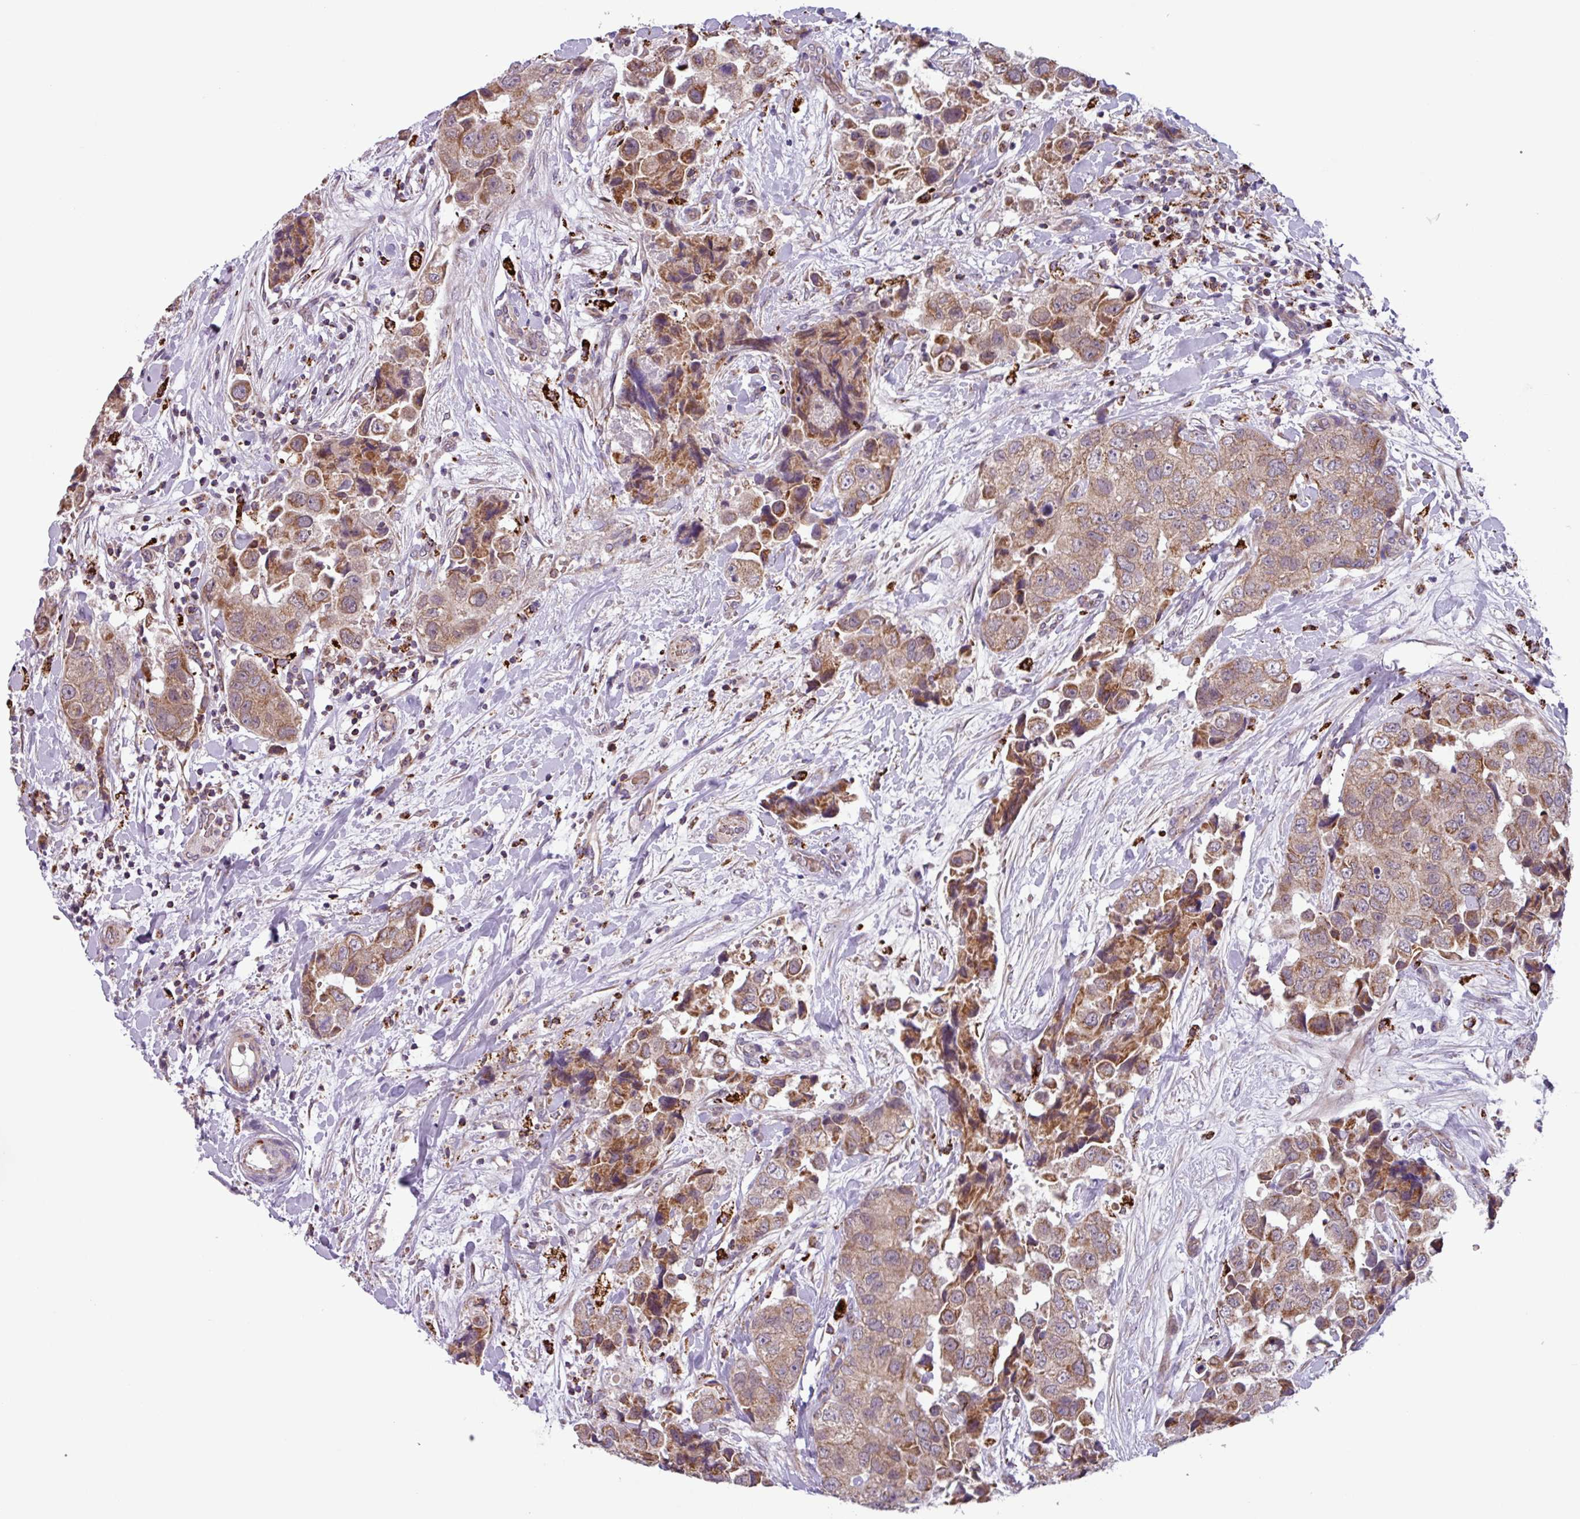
{"staining": {"intensity": "moderate", "quantity": ">75%", "location": "cytoplasmic/membranous"}, "tissue": "breast cancer", "cell_type": "Tumor cells", "image_type": "cancer", "snomed": [{"axis": "morphology", "description": "Normal tissue, NOS"}, {"axis": "morphology", "description": "Duct carcinoma"}, {"axis": "topography", "description": "Breast"}], "caption": "The immunohistochemical stain highlights moderate cytoplasmic/membranous staining in tumor cells of intraductal carcinoma (breast) tissue. Using DAB (3,3'-diaminobenzidine) (brown) and hematoxylin (blue) stains, captured at high magnification using brightfield microscopy.", "gene": "AKIRIN1", "patient": {"sex": "female", "age": 62}}